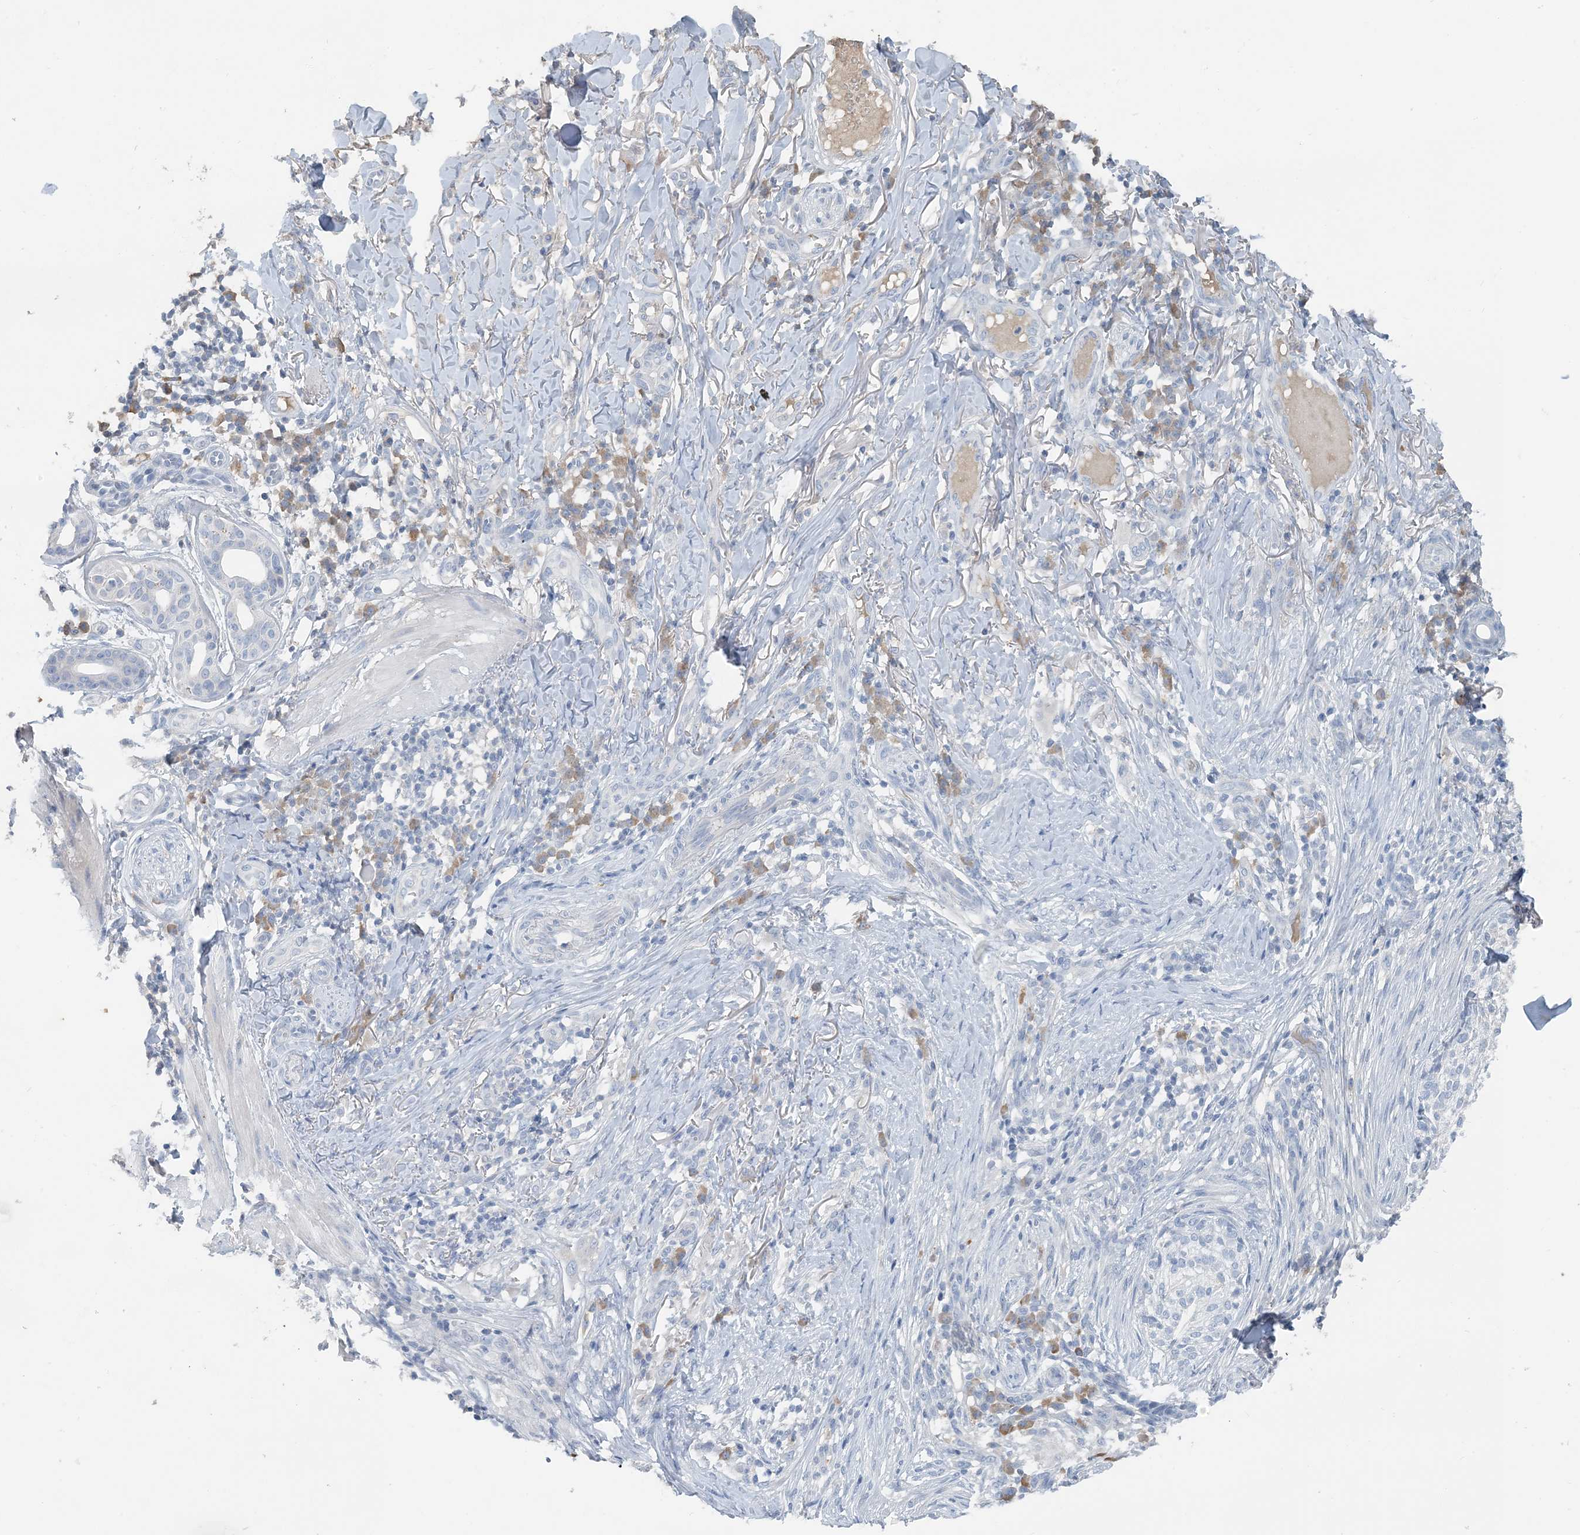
{"staining": {"intensity": "negative", "quantity": "none", "location": "none"}, "tissue": "skin cancer", "cell_type": "Tumor cells", "image_type": "cancer", "snomed": [{"axis": "morphology", "description": "Basal cell carcinoma"}, {"axis": "topography", "description": "Skin"}], "caption": "Image shows no protein expression in tumor cells of skin cancer tissue.", "gene": "CTRL", "patient": {"sex": "female", "age": 64}}